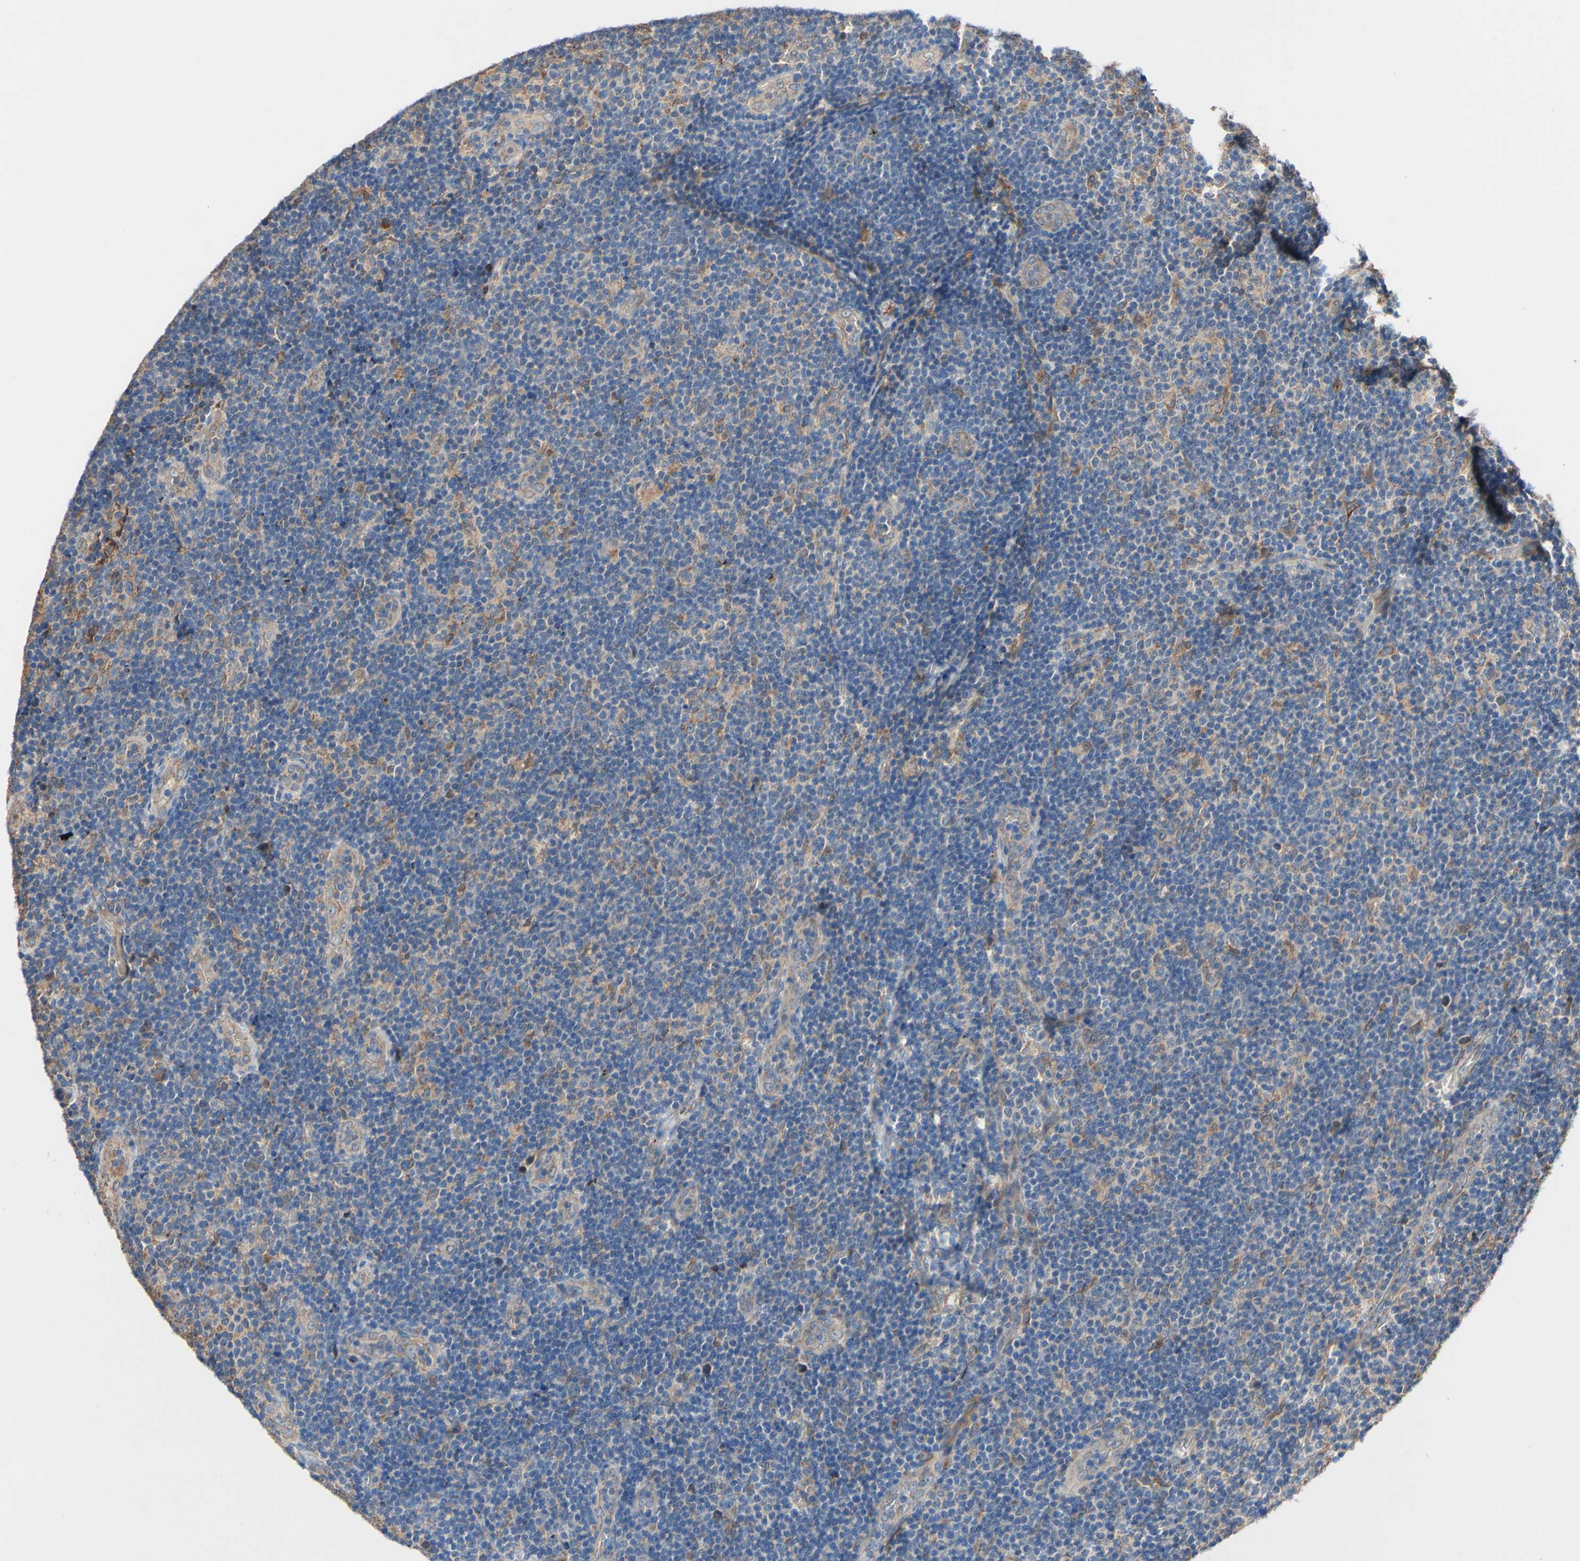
{"staining": {"intensity": "negative", "quantity": "none", "location": "none"}, "tissue": "lymphoma", "cell_type": "Tumor cells", "image_type": "cancer", "snomed": [{"axis": "morphology", "description": "Malignant lymphoma, non-Hodgkin's type, Low grade"}, {"axis": "topography", "description": "Lymph node"}], "caption": "Tumor cells are negative for brown protein staining in low-grade malignant lymphoma, non-Hodgkin's type. (DAB (3,3'-diaminobenzidine) IHC with hematoxylin counter stain).", "gene": "PDGFB", "patient": {"sex": "male", "age": 83}}